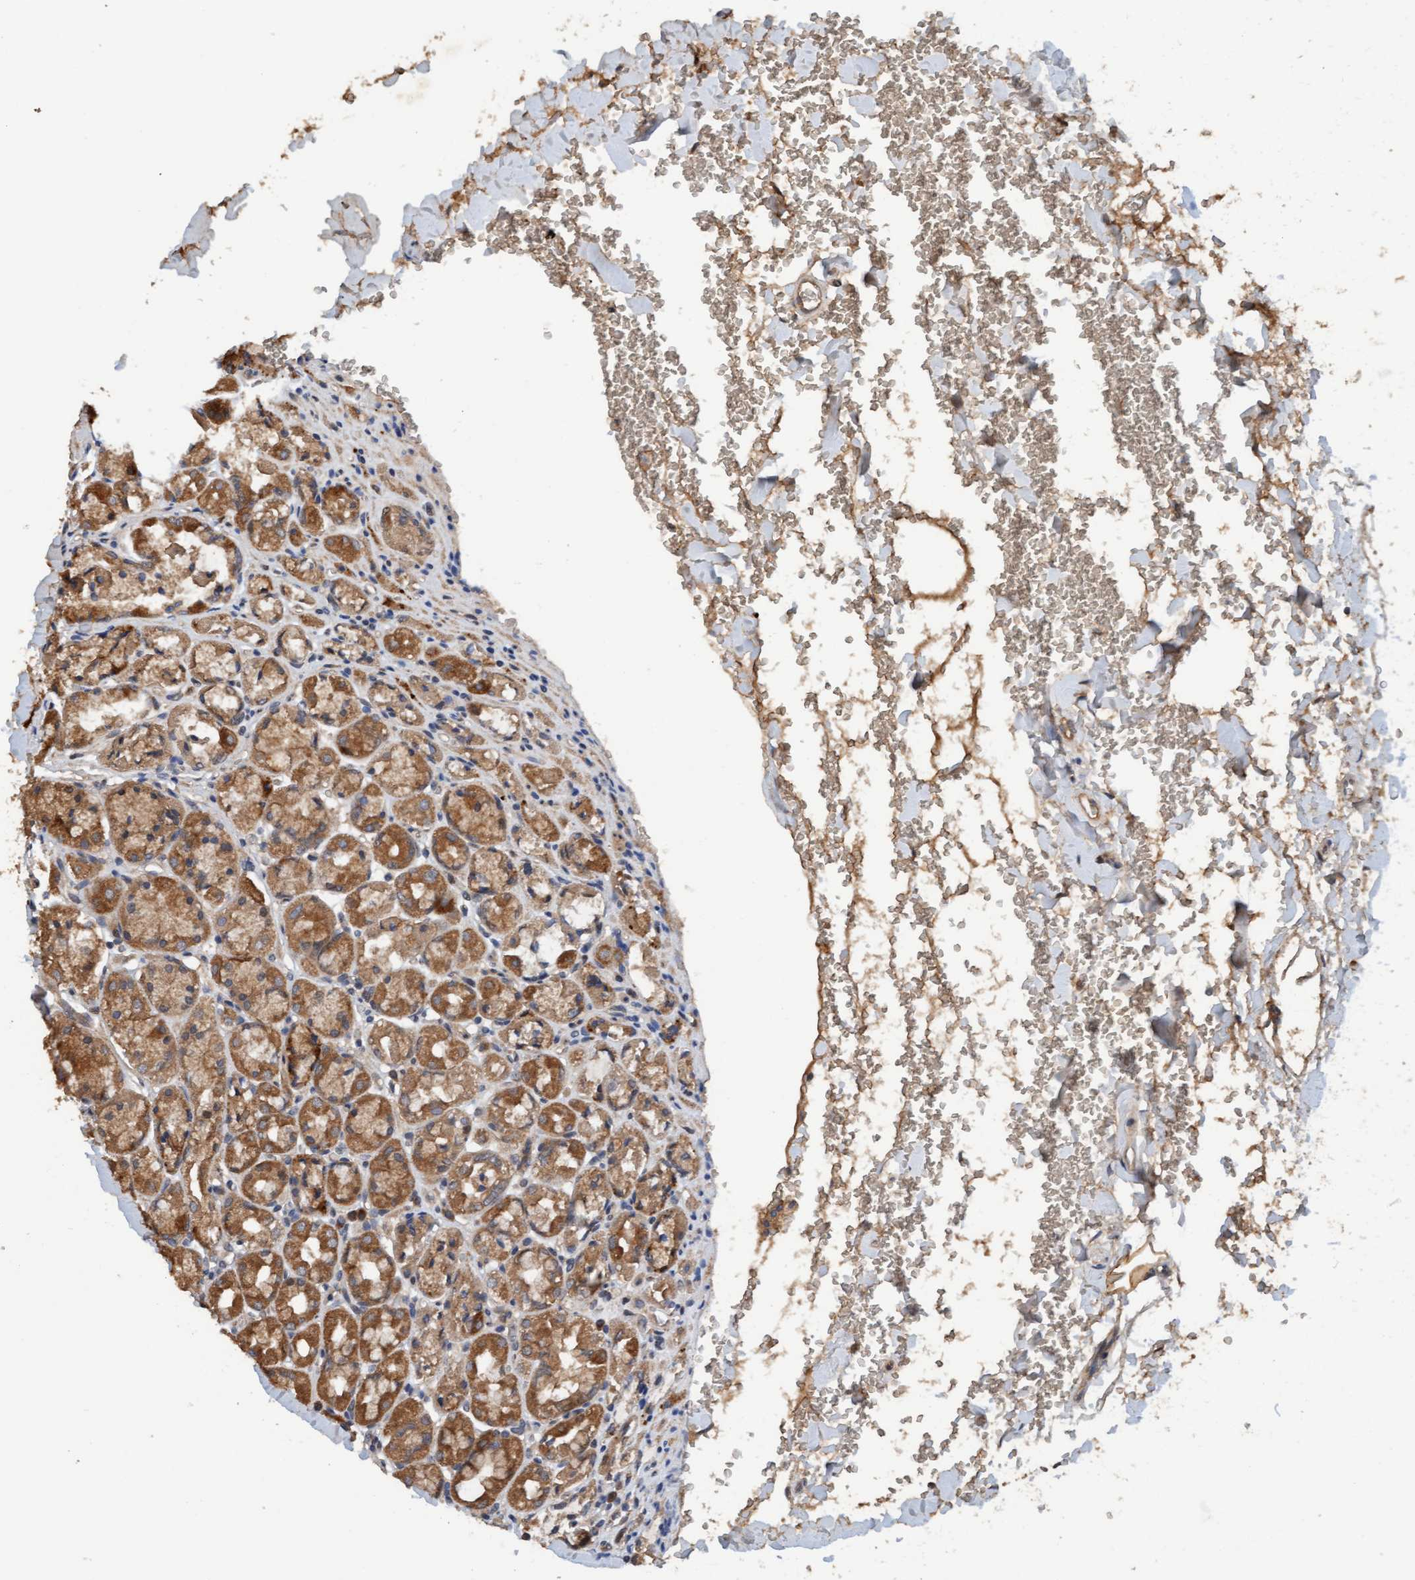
{"staining": {"intensity": "moderate", "quantity": "25%-75%", "location": "cytoplasmic/membranous,nuclear"}, "tissue": "stomach", "cell_type": "Glandular cells", "image_type": "normal", "snomed": [{"axis": "morphology", "description": "Normal tissue, NOS"}, {"axis": "topography", "description": "Stomach"}], "caption": "High-power microscopy captured an IHC photomicrograph of normal stomach, revealing moderate cytoplasmic/membranous,nuclear staining in about 25%-75% of glandular cells. (IHC, brightfield microscopy, high magnification).", "gene": "MLXIP", "patient": {"sex": "male", "age": 42}}